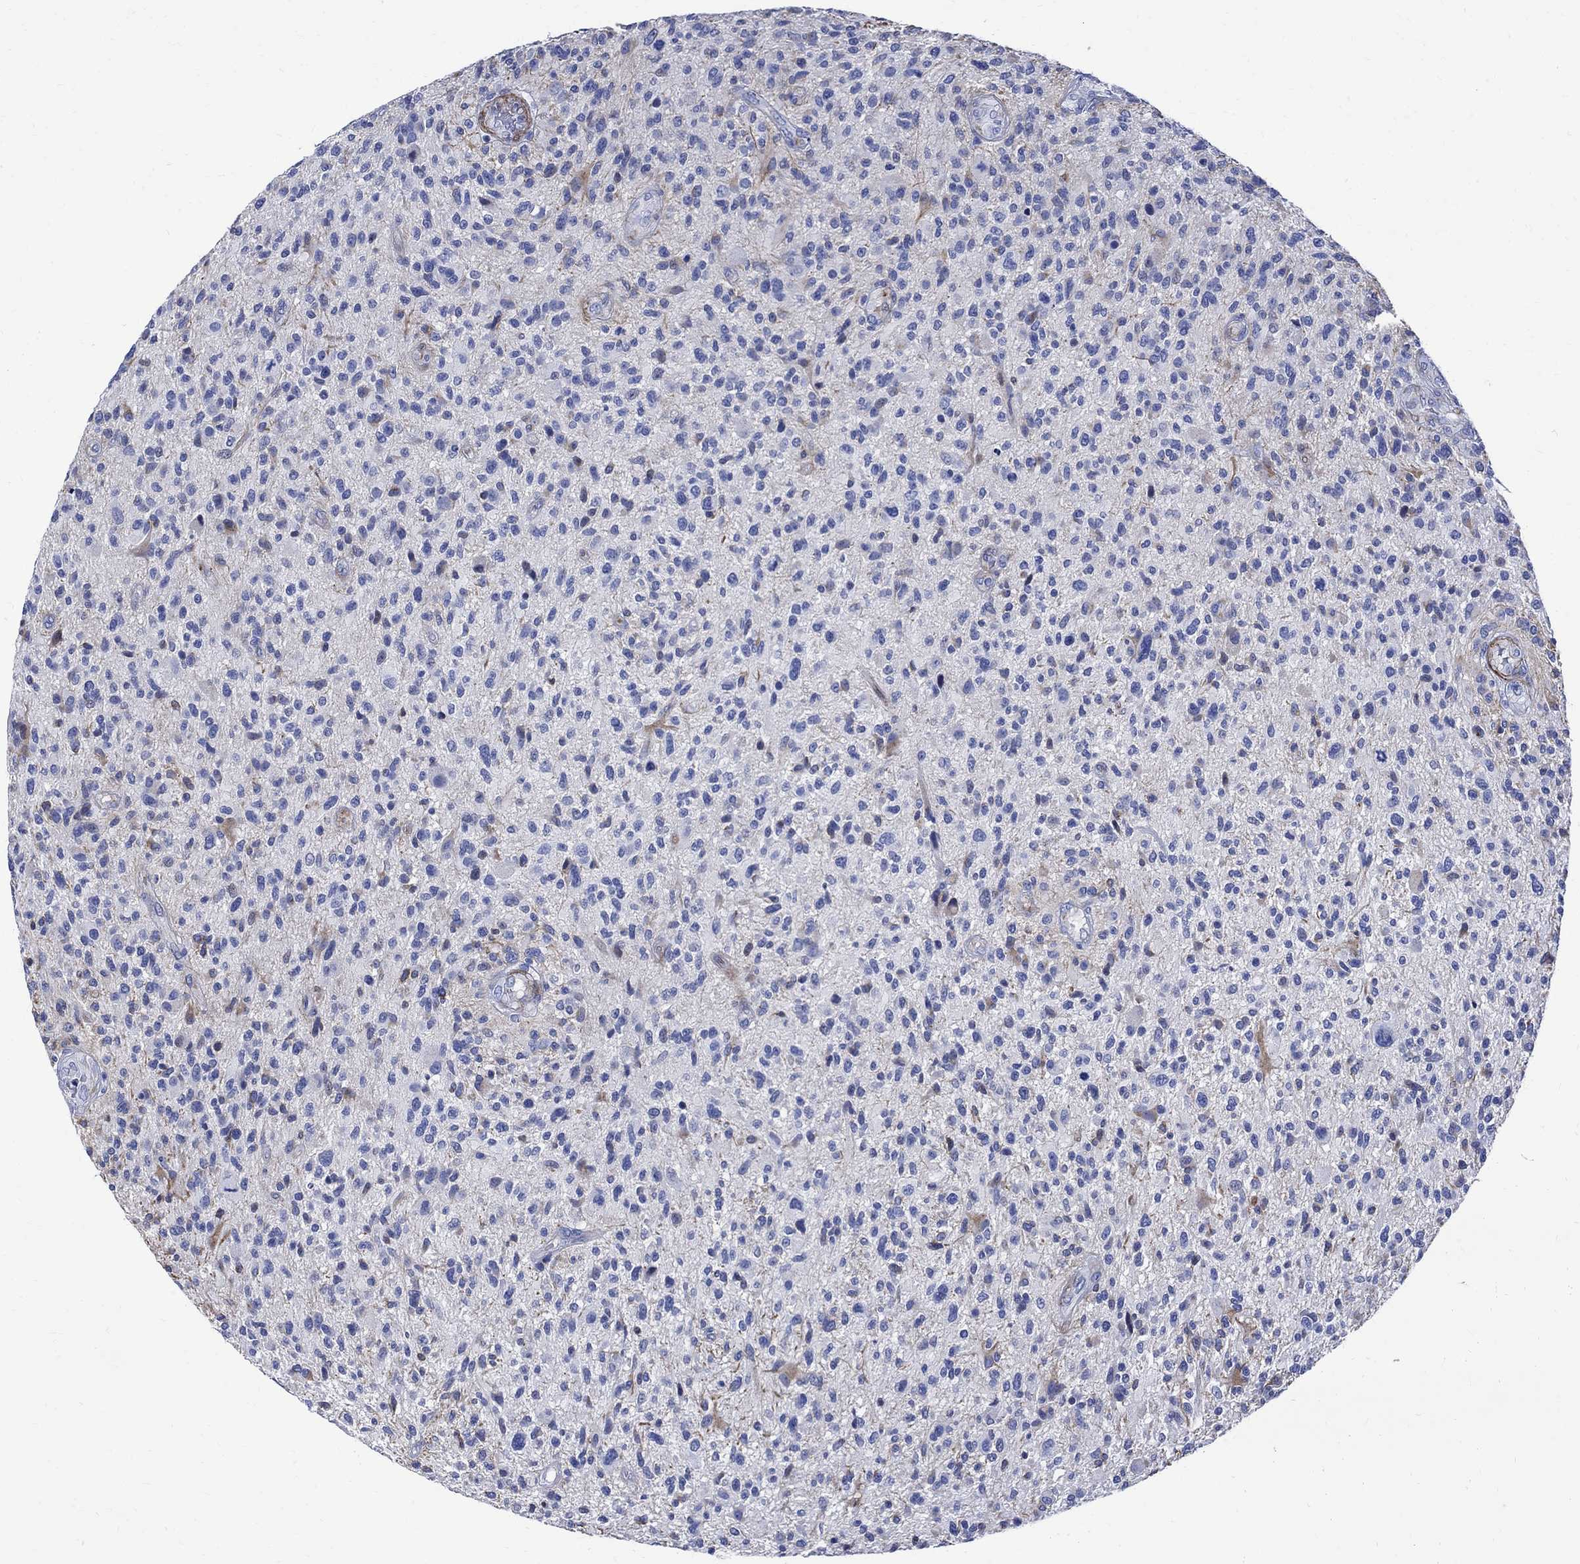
{"staining": {"intensity": "negative", "quantity": "none", "location": "none"}, "tissue": "glioma", "cell_type": "Tumor cells", "image_type": "cancer", "snomed": [{"axis": "morphology", "description": "Glioma, malignant, High grade"}, {"axis": "topography", "description": "Brain"}], "caption": "DAB (3,3'-diaminobenzidine) immunohistochemical staining of glioma demonstrates no significant staining in tumor cells. (DAB immunohistochemistry (IHC) with hematoxylin counter stain).", "gene": "PARVB", "patient": {"sex": "male", "age": 47}}